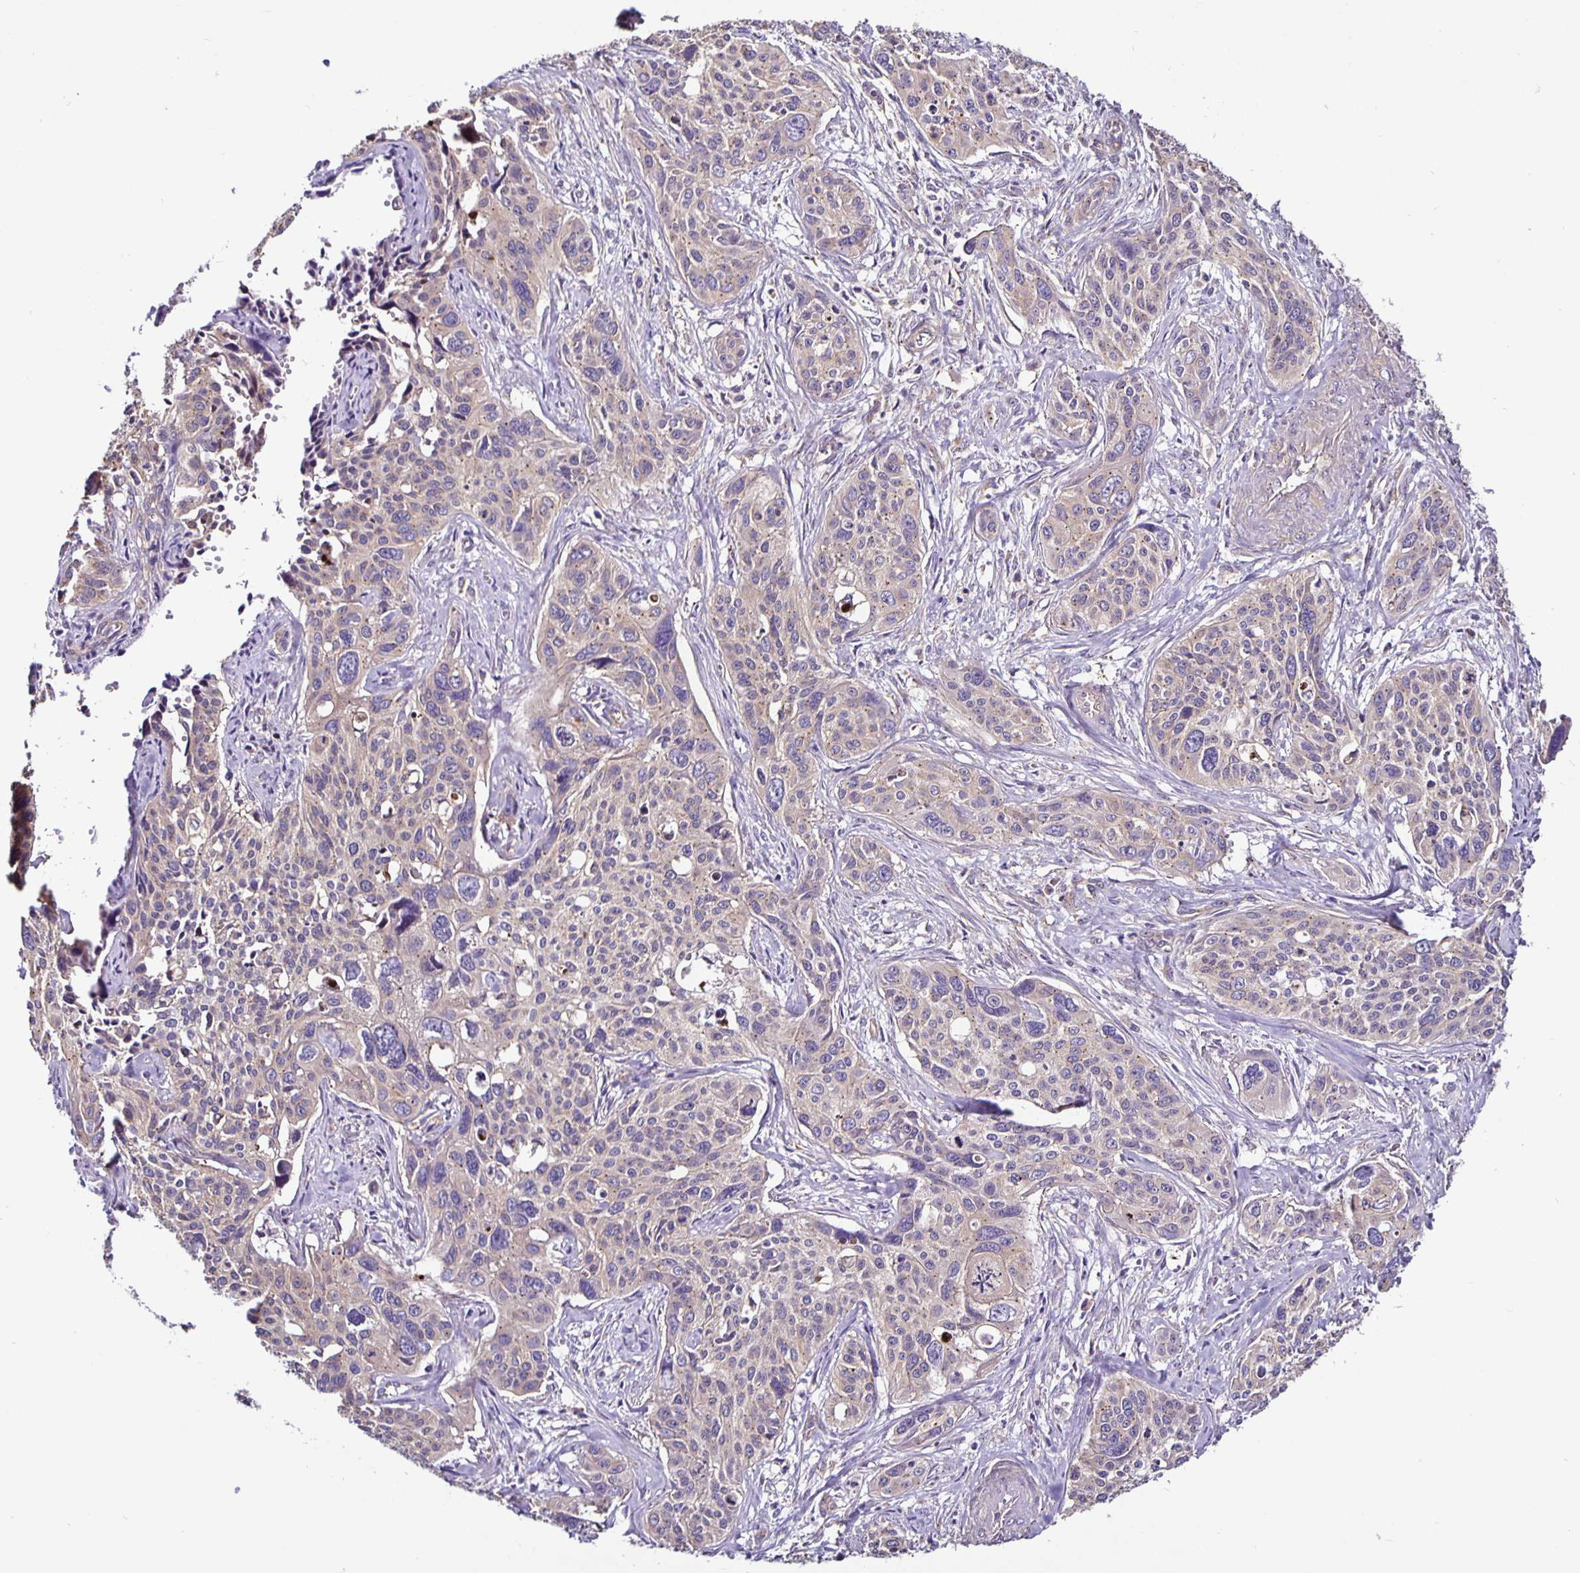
{"staining": {"intensity": "weak", "quantity": "25%-75%", "location": "cytoplasmic/membranous"}, "tissue": "cervical cancer", "cell_type": "Tumor cells", "image_type": "cancer", "snomed": [{"axis": "morphology", "description": "Squamous cell carcinoma, NOS"}, {"axis": "topography", "description": "Cervix"}], "caption": "Immunohistochemical staining of human cervical cancer shows weak cytoplasmic/membranous protein staining in approximately 25%-75% of tumor cells.", "gene": "SNX5", "patient": {"sex": "female", "age": 31}}